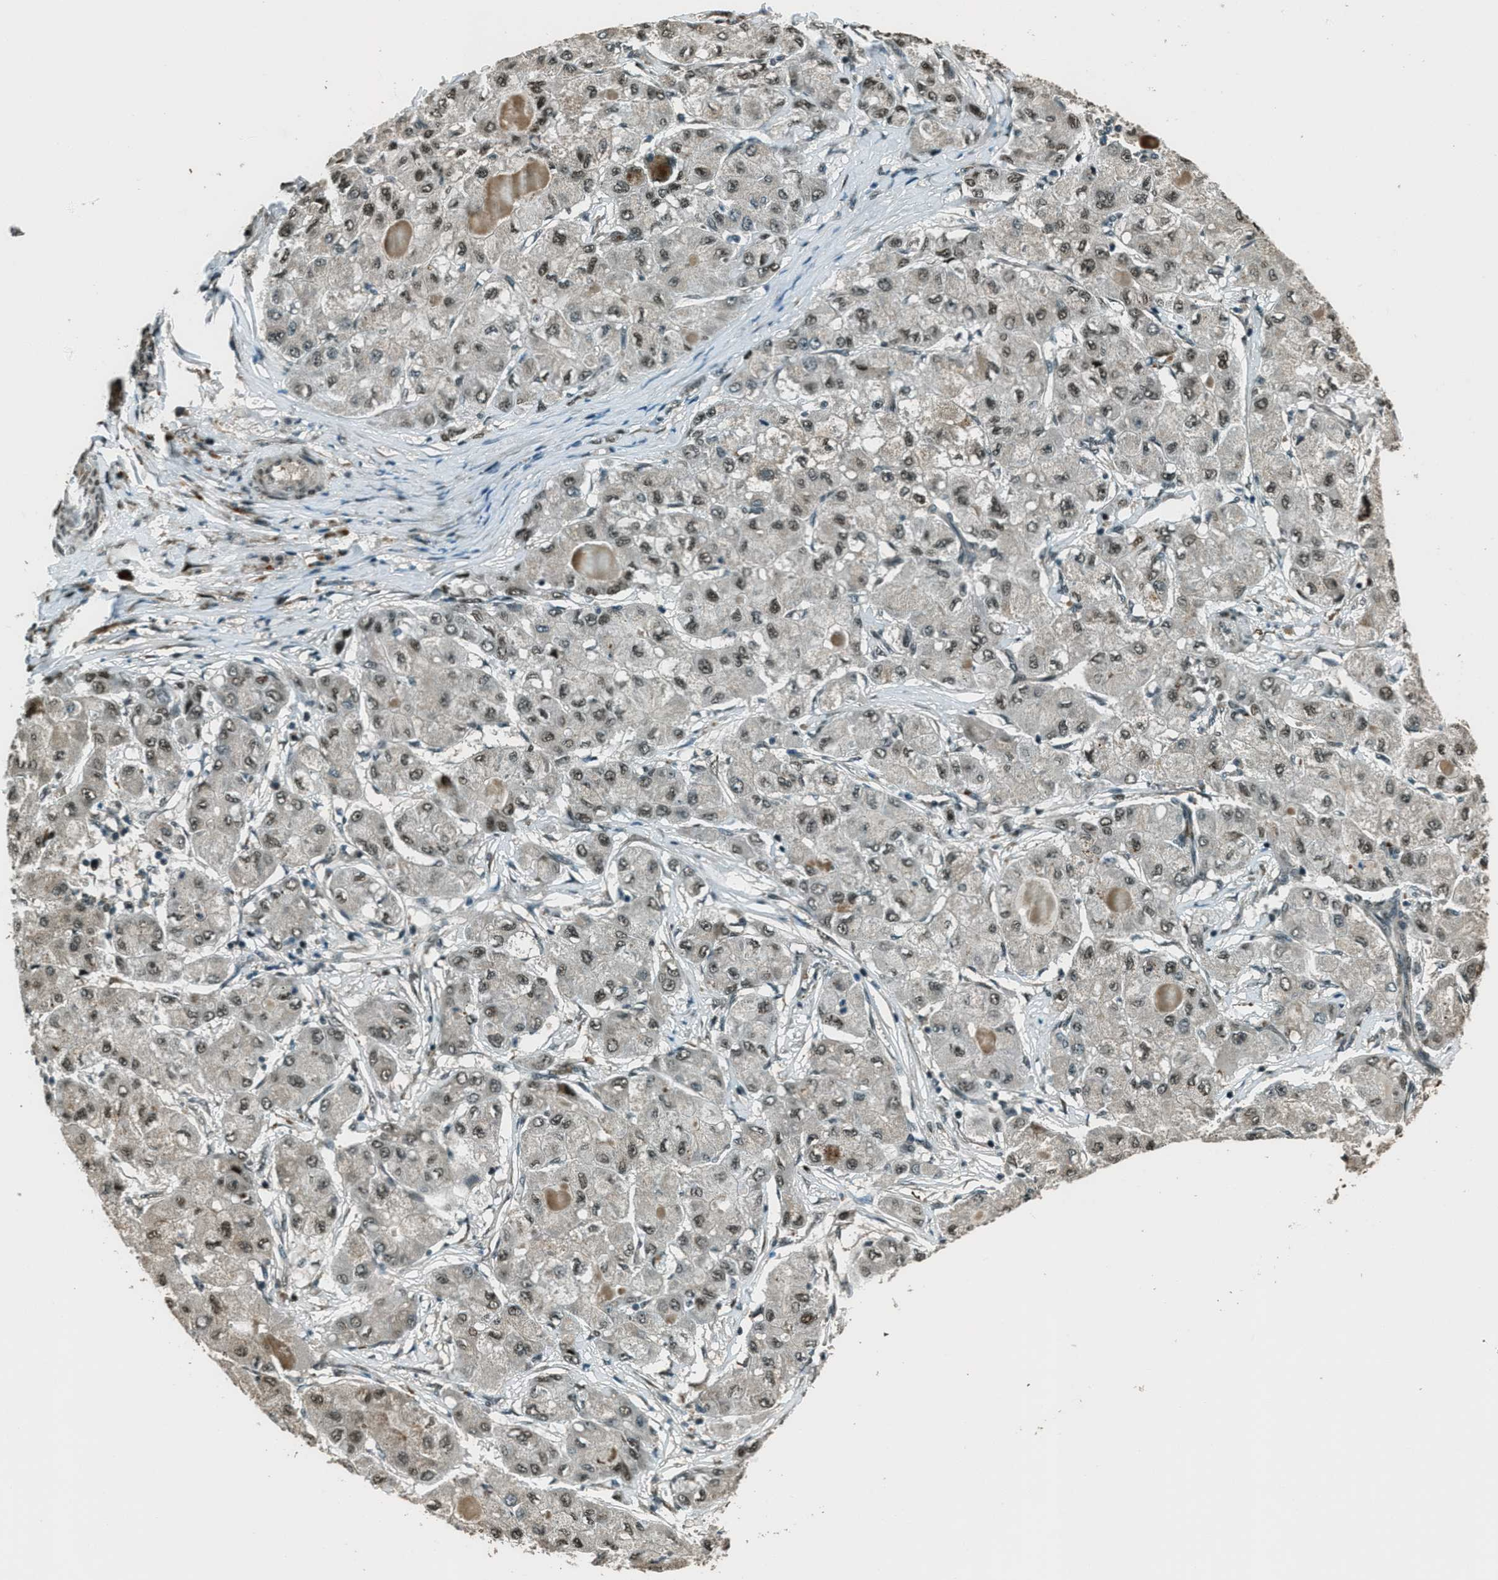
{"staining": {"intensity": "weak", "quantity": "25%-75%", "location": "nuclear"}, "tissue": "liver cancer", "cell_type": "Tumor cells", "image_type": "cancer", "snomed": [{"axis": "morphology", "description": "Carcinoma, Hepatocellular, NOS"}, {"axis": "topography", "description": "Liver"}], "caption": "Hepatocellular carcinoma (liver) stained with DAB (3,3'-diaminobenzidine) IHC demonstrates low levels of weak nuclear positivity in approximately 25%-75% of tumor cells.", "gene": "TARDBP", "patient": {"sex": "male", "age": 80}}